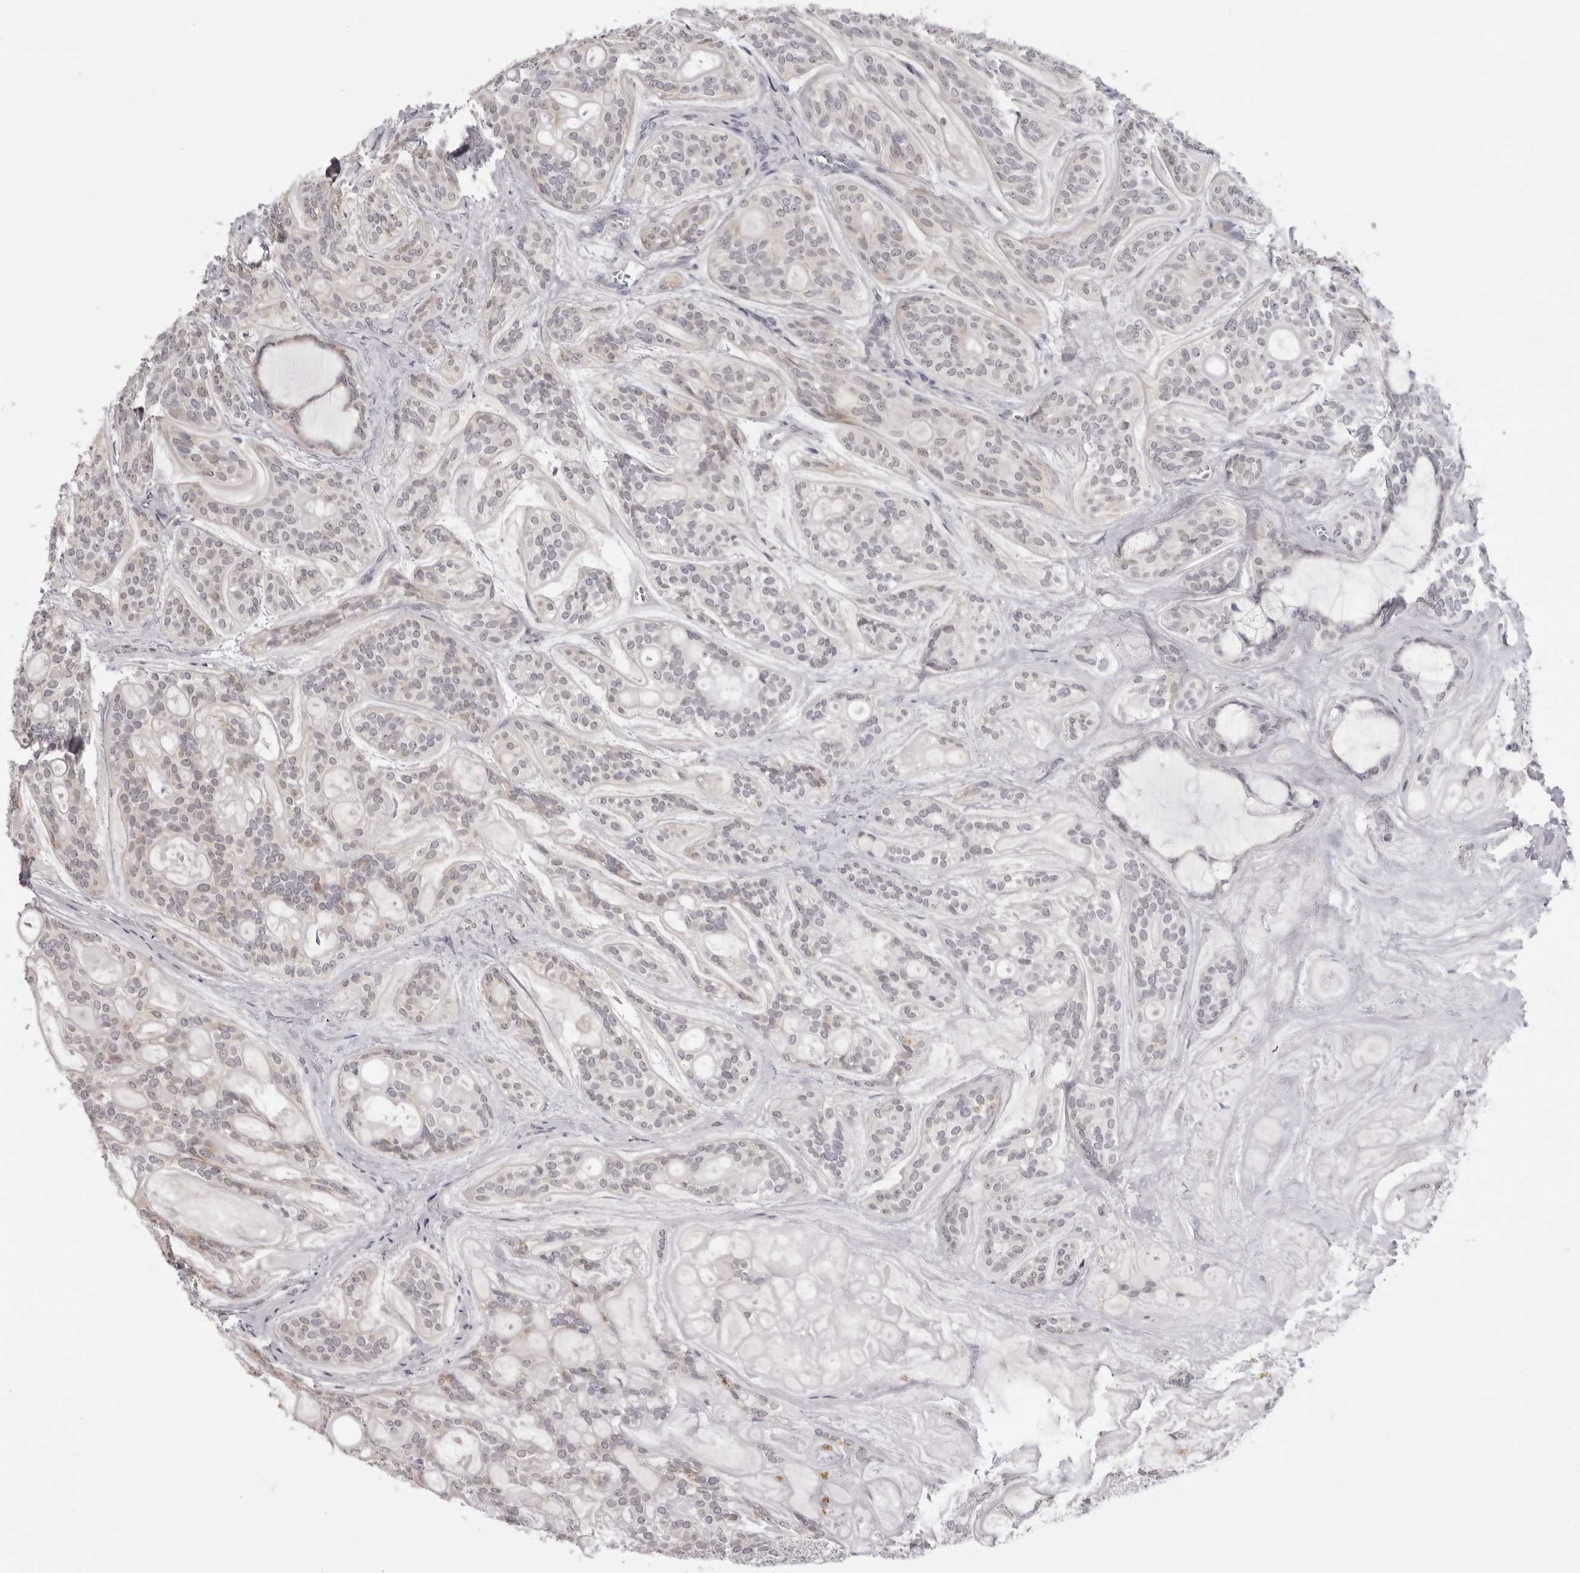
{"staining": {"intensity": "weak", "quantity": "<25%", "location": "cytoplasmic/membranous"}, "tissue": "head and neck cancer", "cell_type": "Tumor cells", "image_type": "cancer", "snomed": [{"axis": "morphology", "description": "Adenocarcinoma, NOS"}, {"axis": "topography", "description": "Head-Neck"}], "caption": "IHC photomicrograph of neoplastic tissue: human head and neck adenocarcinoma stained with DAB (3,3'-diaminobenzidine) exhibits no significant protein expression in tumor cells.", "gene": "SUGCT", "patient": {"sex": "male", "age": 66}}